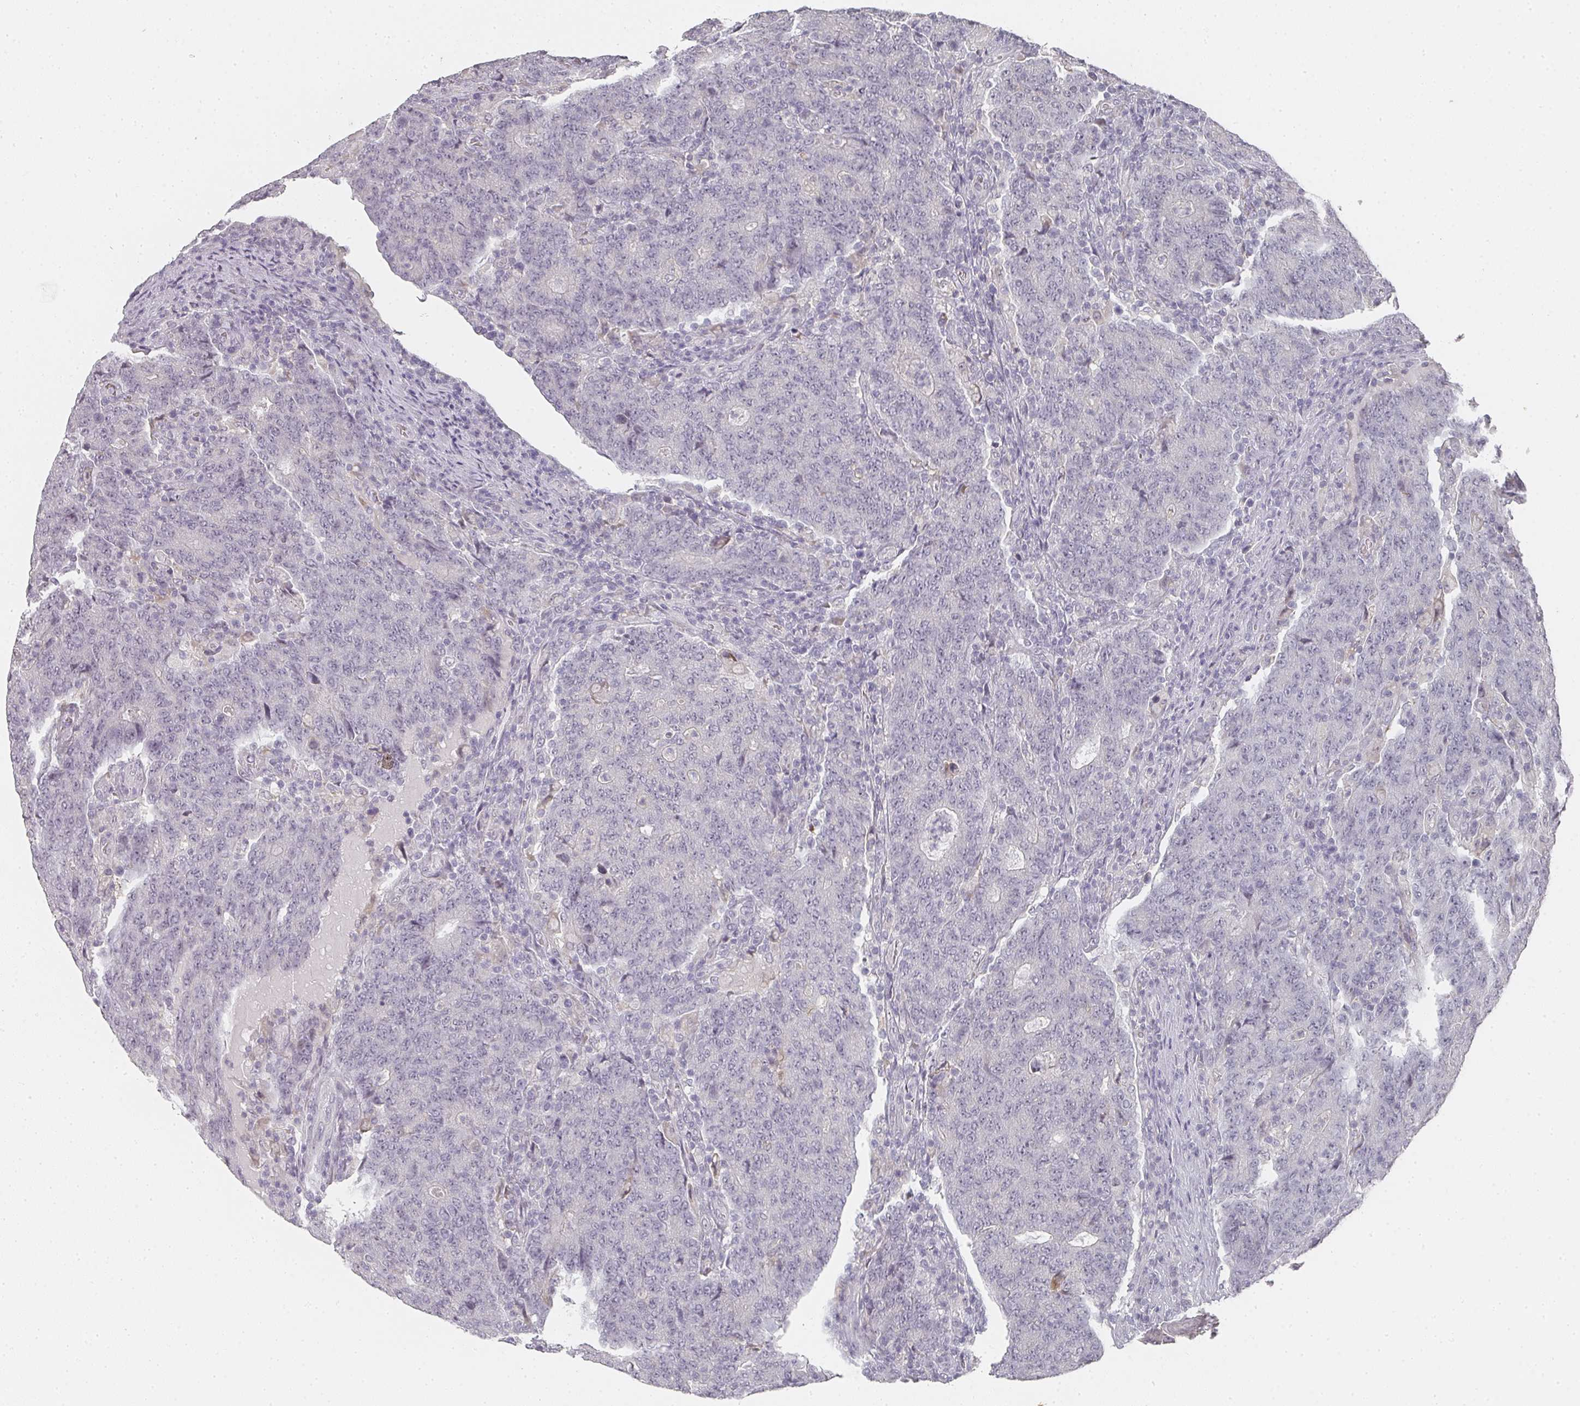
{"staining": {"intensity": "negative", "quantity": "none", "location": "none"}, "tissue": "colorectal cancer", "cell_type": "Tumor cells", "image_type": "cancer", "snomed": [{"axis": "morphology", "description": "Adenocarcinoma, NOS"}, {"axis": "topography", "description": "Colon"}], "caption": "This is an IHC histopathology image of colorectal cancer (adenocarcinoma). There is no staining in tumor cells.", "gene": "SHISA2", "patient": {"sex": "female", "age": 75}}